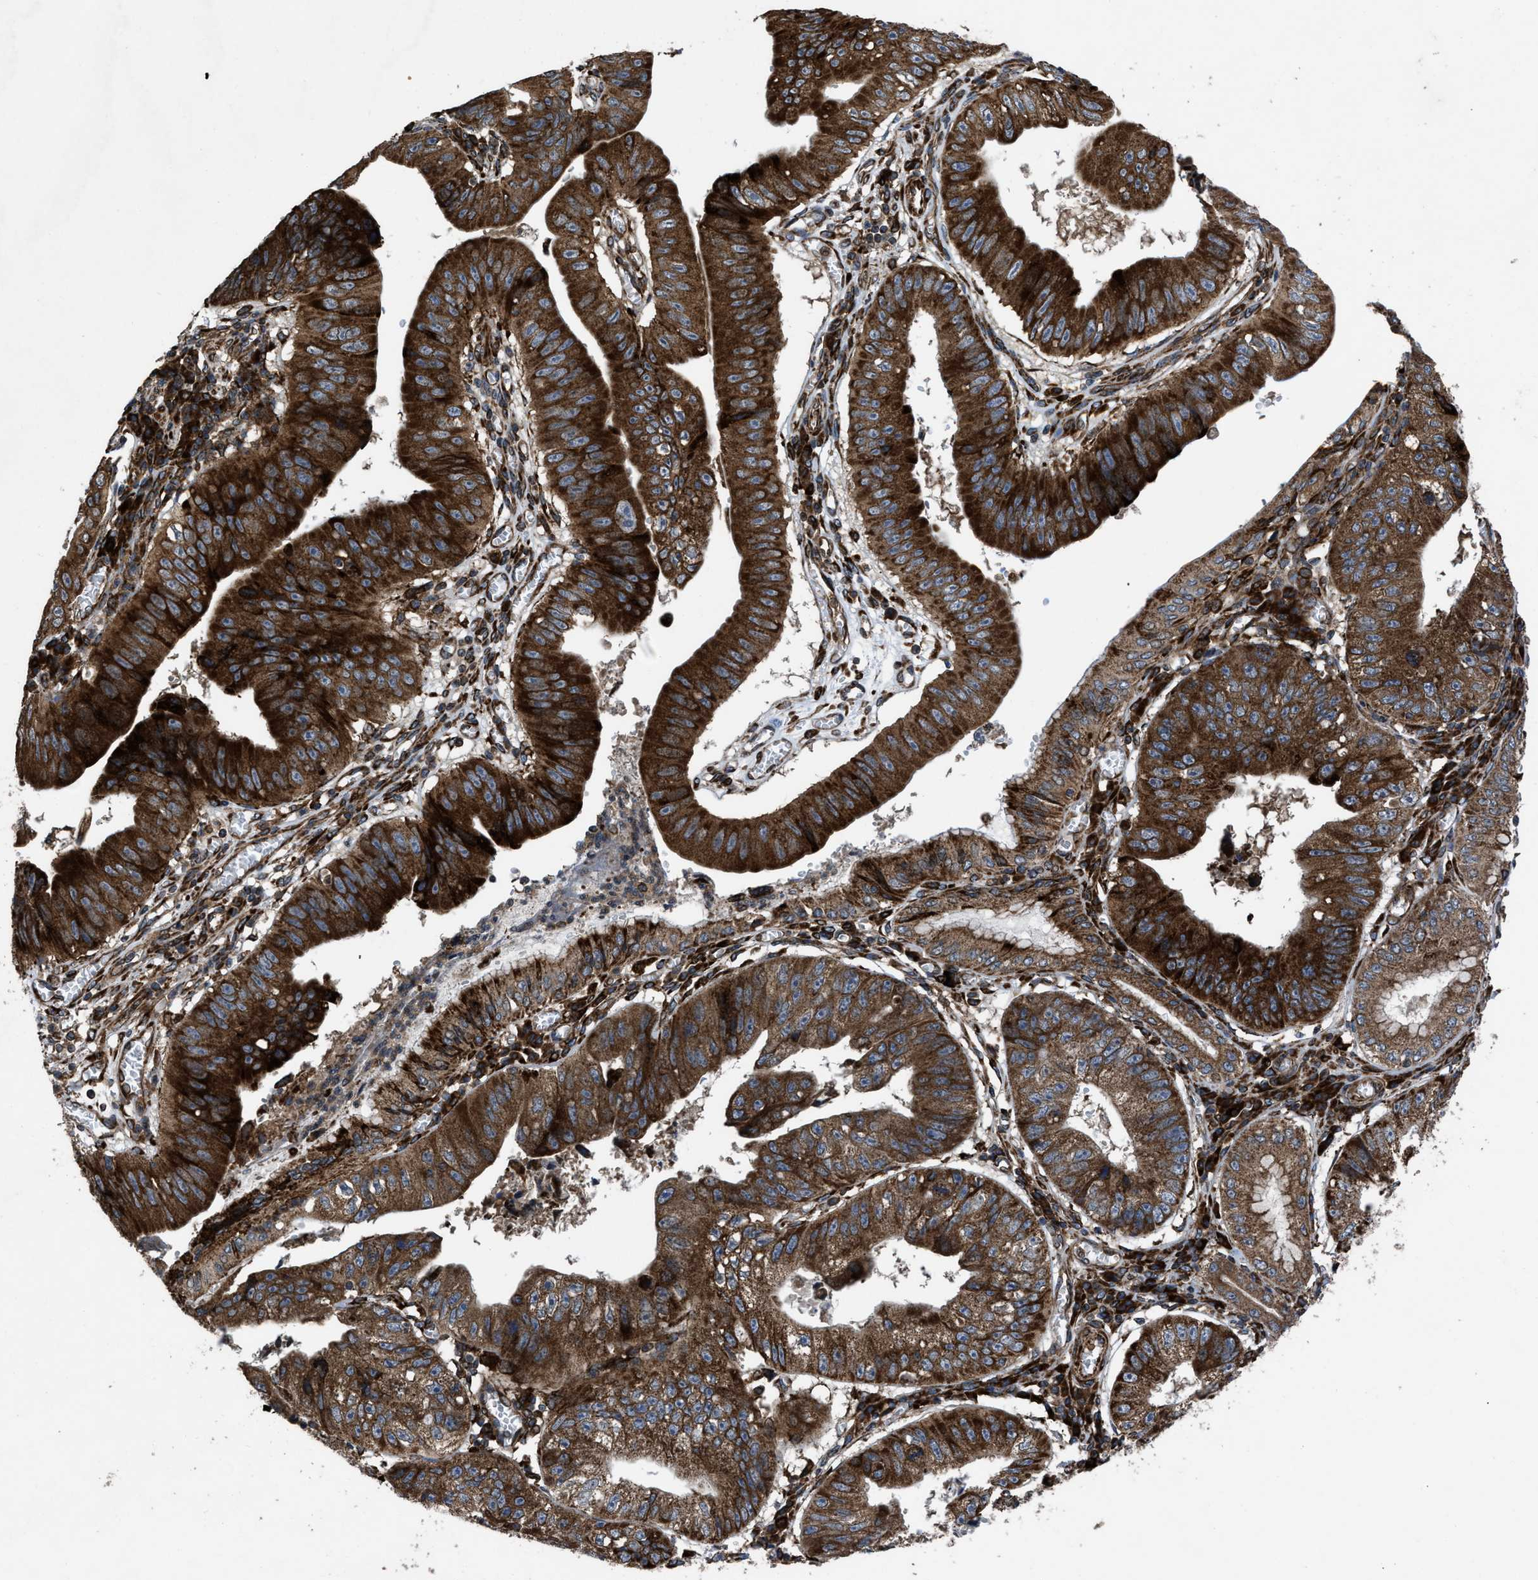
{"staining": {"intensity": "strong", "quantity": ">75%", "location": "cytoplasmic/membranous"}, "tissue": "stomach cancer", "cell_type": "Tumor cells", "image_type": "cancer", "snomed": [{"axis": "morphology", "description": "Adenocarcinoma, NOS"}, {"axis": "topography", "description": "Stomach"}], "caption": "IHC histopathology image of stomach cancer stained for a protein (brown), which demonstrates high levels of strong cytoplasmic/membranous staining in approximately >75% of tumor cells.", "gene": "PER3", "patient": {"sex": "male", "age": 59}}